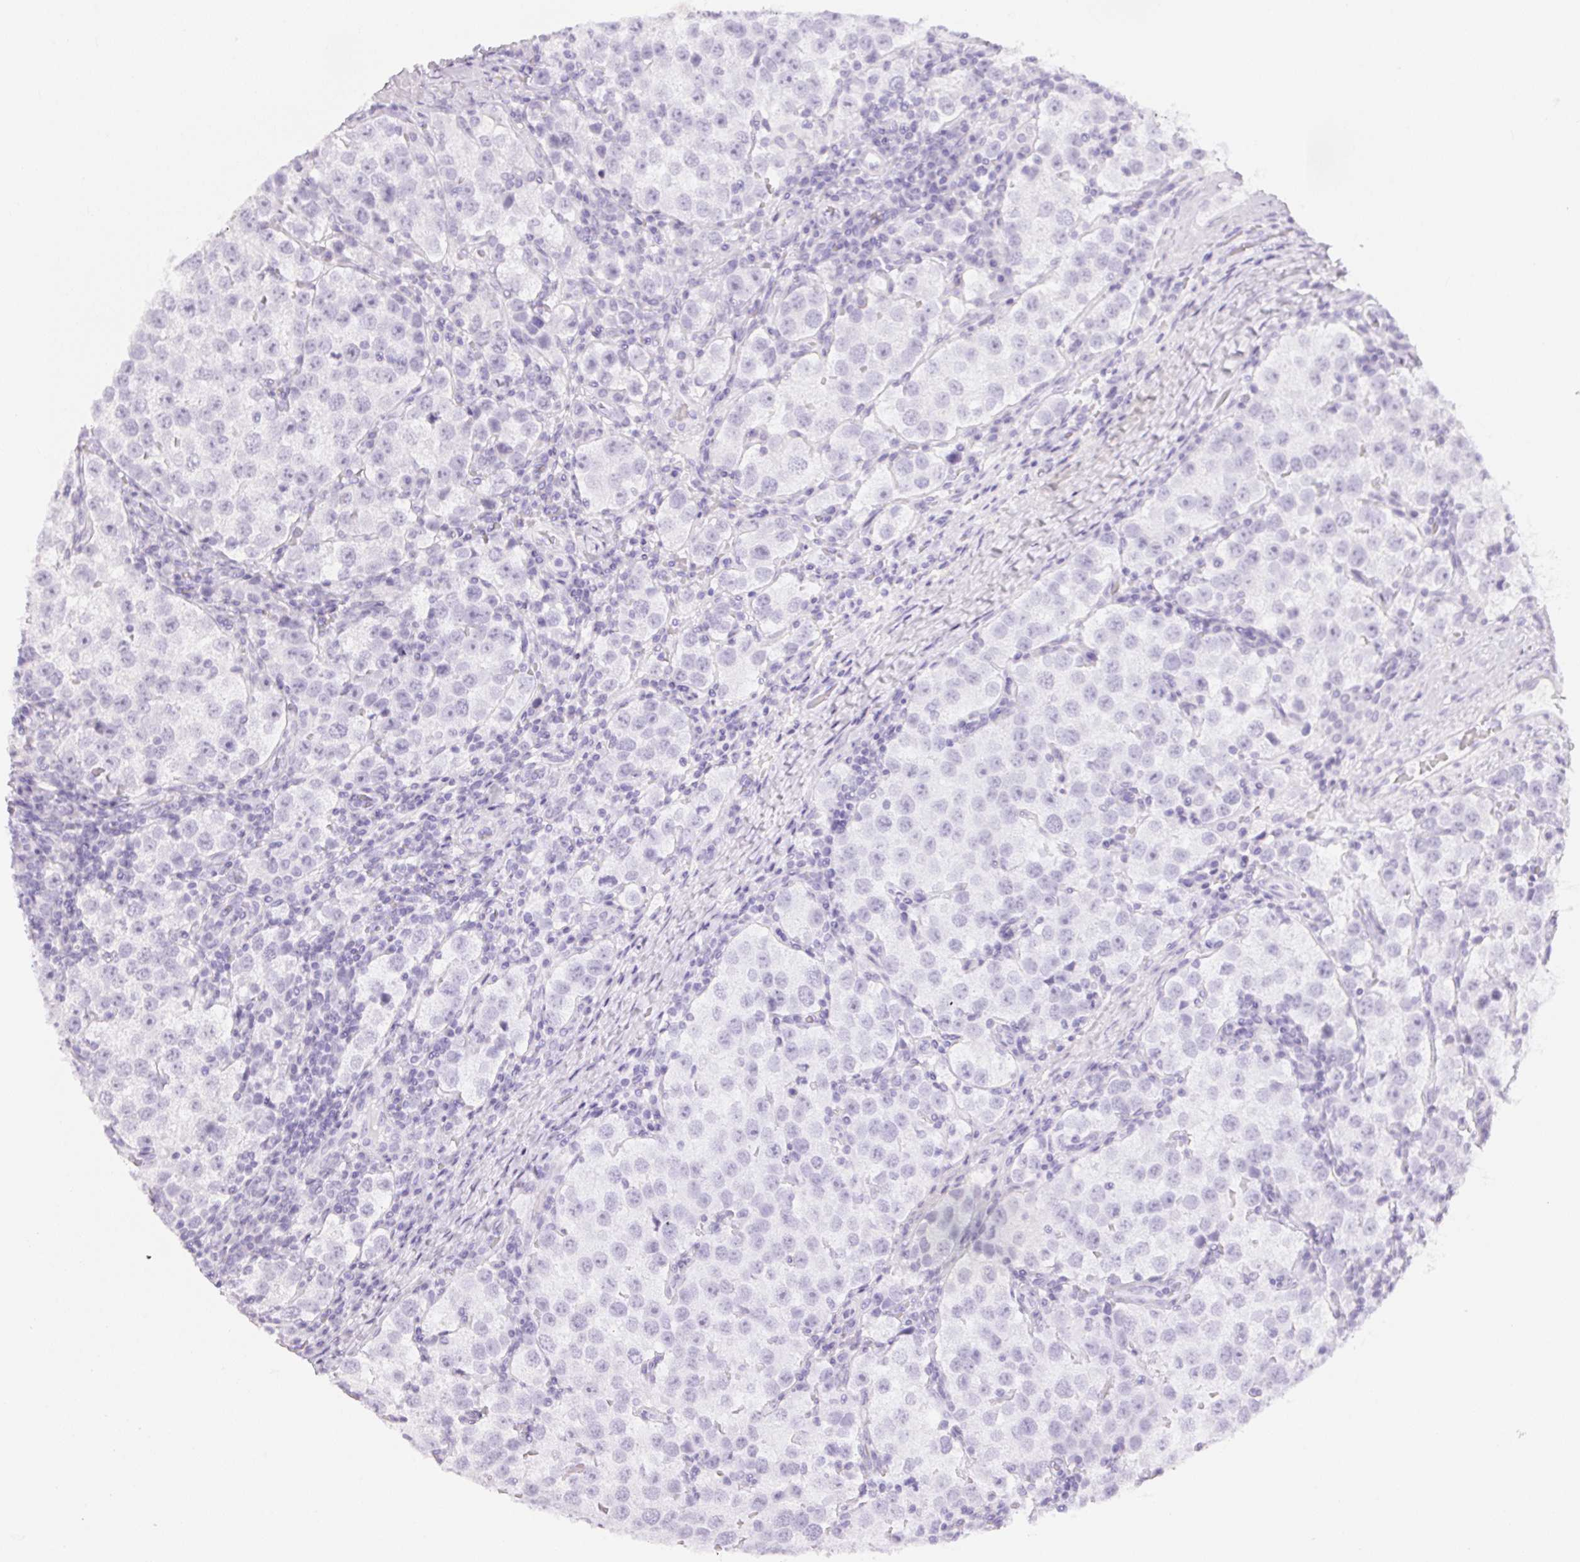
{"staining": {"intensity": "negative", "quantity": "none", "location": "none"}, "tissue": "testis cancer", "cell_type": "Tumor cells", "image_type": "cancer", "snomed": [{"axis": "morphology", "description": "Seminoma, NOS"}, {"axis": "topography", "description": "Testis"}], "caption": "Testis seminoma was stained to show a protein in brown. There is no significant positivity in tumor cells. (Brightfield microscopy of DAB (3,3'-diaminobenzidine) immunohistochemistry at high magnification).", "gene": "CADPS", "patient": {"sex": "male", "age": 37}}